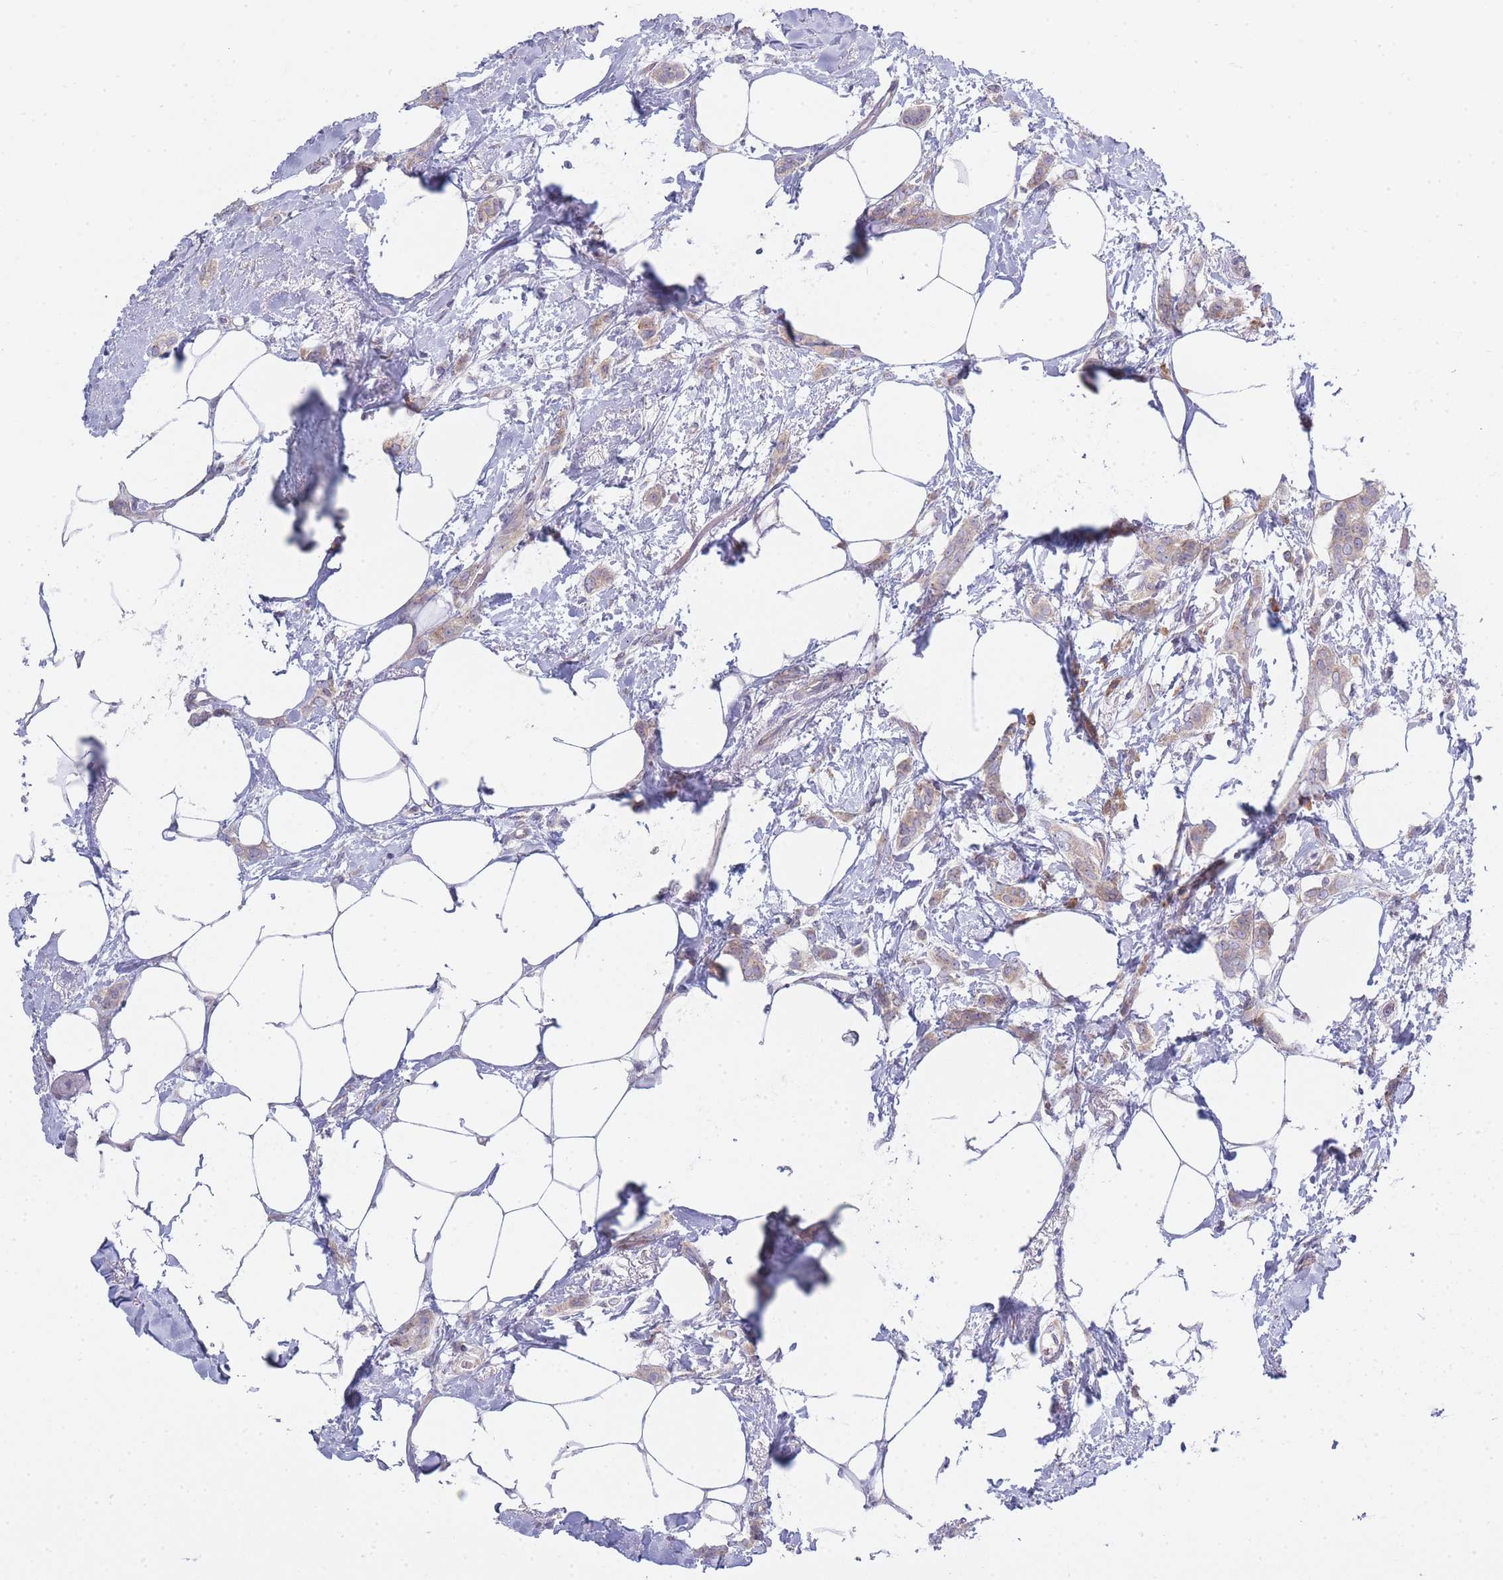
{"staining": {"intensity": "weak", "quantity": "25%-75%", "location": "cytoplasmic/membranous"}, "tissue": "breast cancer", "cell_type": "Tumor cells", "image_type": "cancer", "snomed": [{"axis": "morphology", "description": "Duct carcinoma"}, {"axis": "topography", "description": "Breast"}], "caption": "This is a micrograph of IHC staining of breast invasive ductal carcinoma, which shows weak positivity in the cytoplasmic/membranous of tumor cells.", "gene": "OR5L2", "patient": {"sex": "female", "age": 72}}